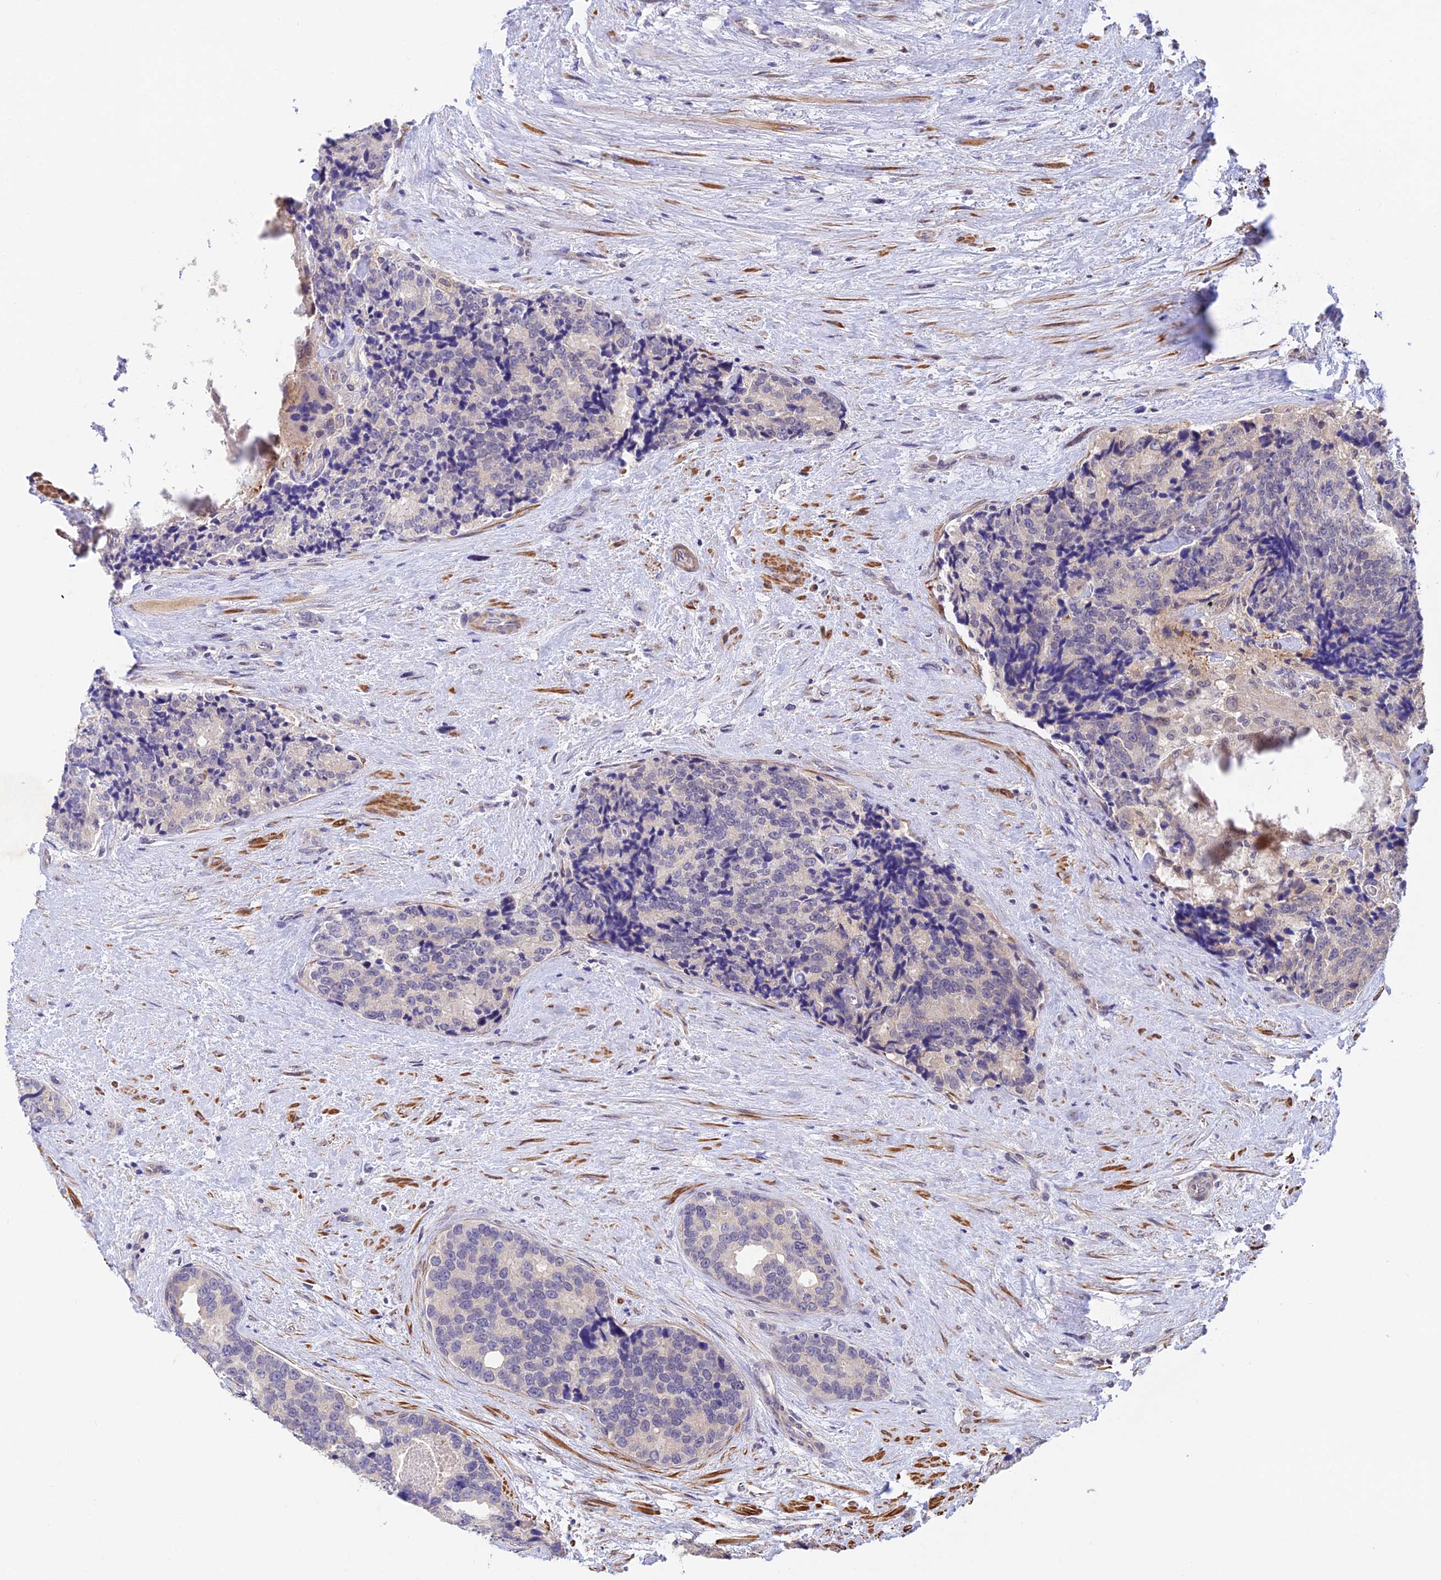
{"staining": {"intensity": "negative", "quantity": "none", "location": "none"}, "tissue": "prostate cancer", "cell_type": "Tumor cells", "image_type": "cancer", "snomed": [{"axis": "morphology", "description": "Adenocarcinoma, High grade"}, {"axis": "topography", "description": "Prostate"}], "caption": "Immunohistochemistry of human prostate high-grade adenocarcinoma exhibits no expression in tumor cells.", "gene": "CWH43", "patient": {"sex": "male", "age": 70}}